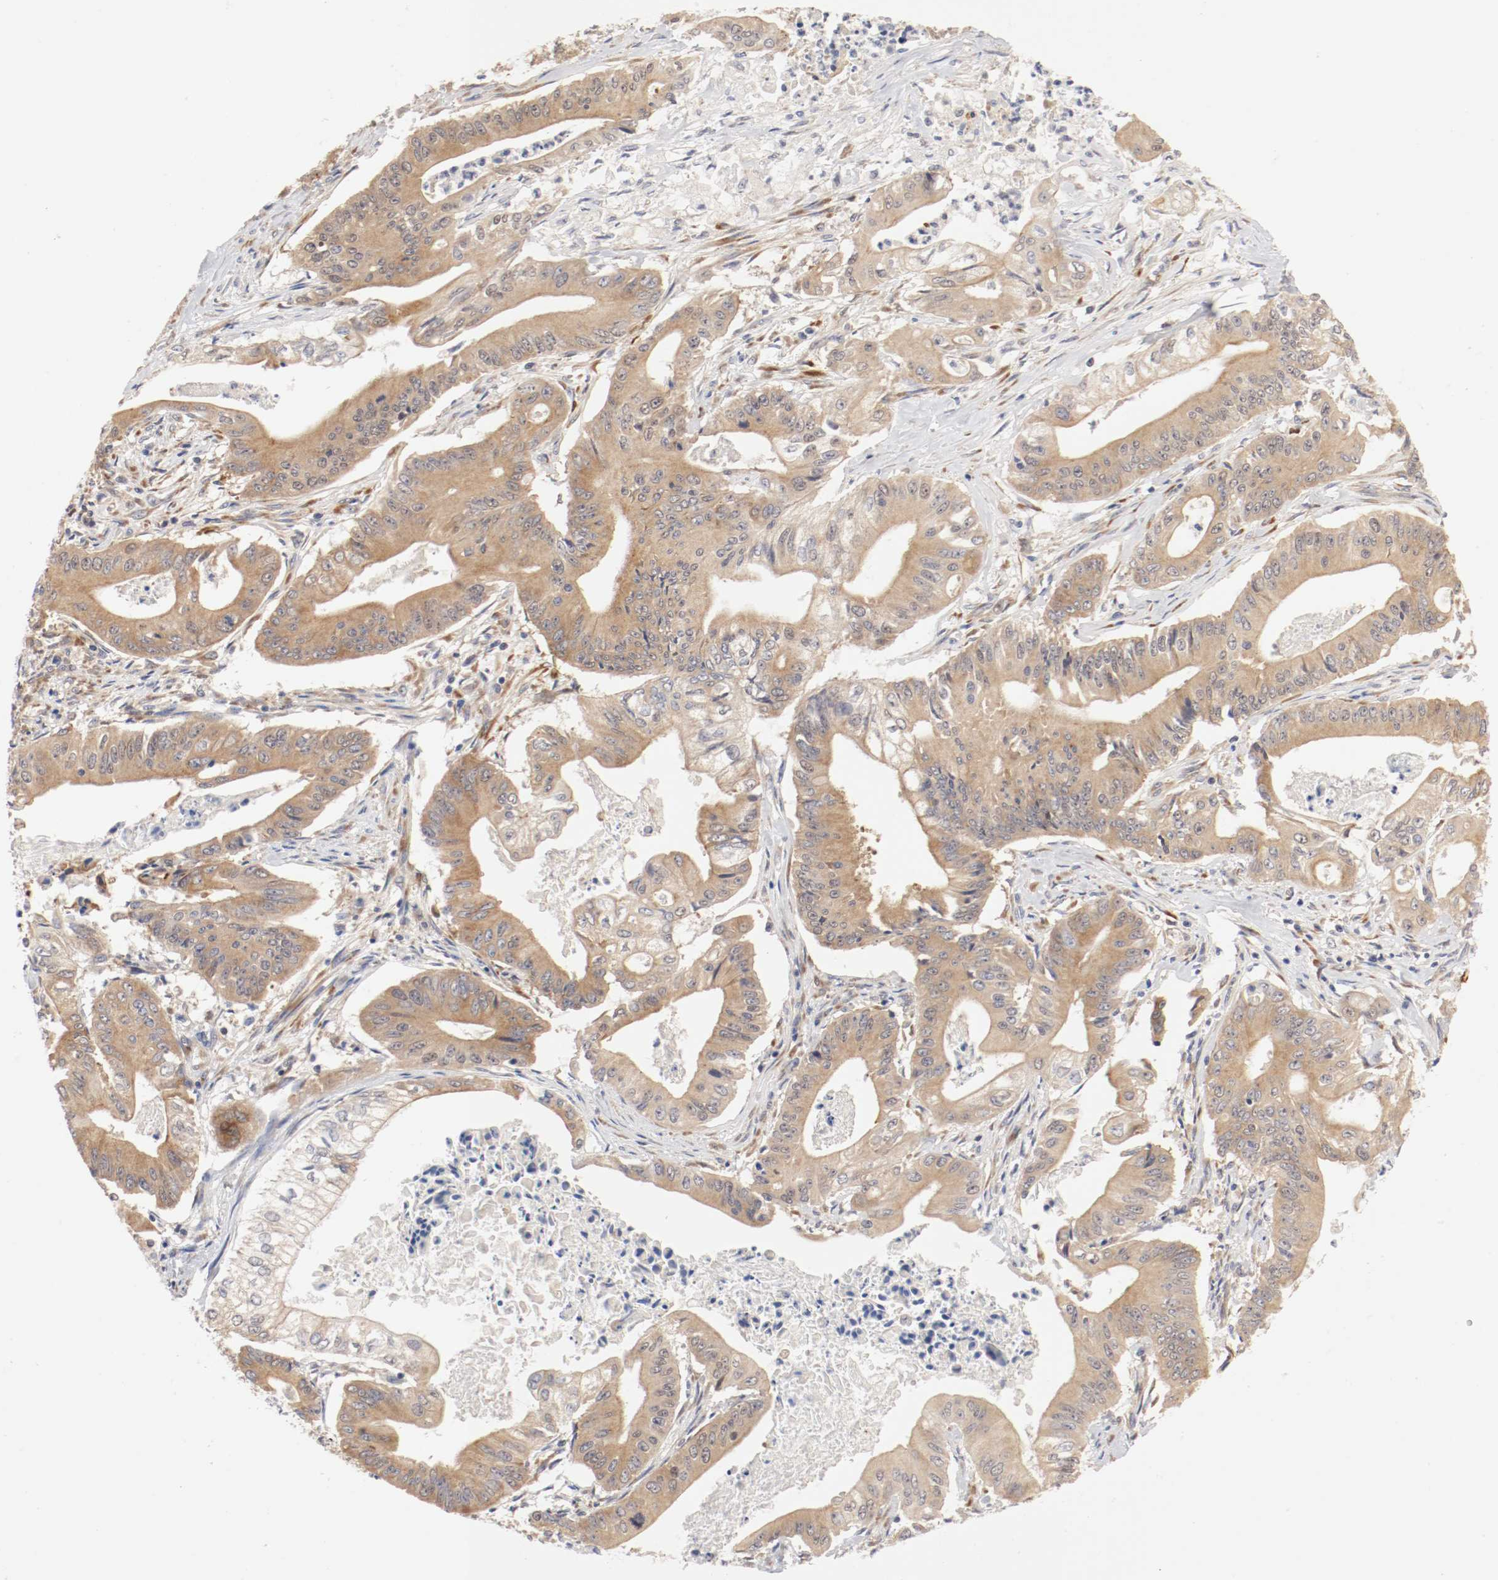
{"staining": {"intensity": "weak", "quantity": ">75%", "location": "cytoplasmic/membranous"}, "tissue": "pancreatic cancer", "cell_type": "Tumor cells", "image_type": "cancer", "snomed": [{"axis": "morphology", "description": "Normal tissue, NOS"}, {"axis": "topography", "description": "Lymph node"}], "caption": "Pancreatic cancer was stained to show a protein in brown. There is low levels of weak cytoplasmic/membranous positivity in about >75% of tumor cells.", "gene": "FKBP3", "patient": {"sex": "male", "age": 62}}